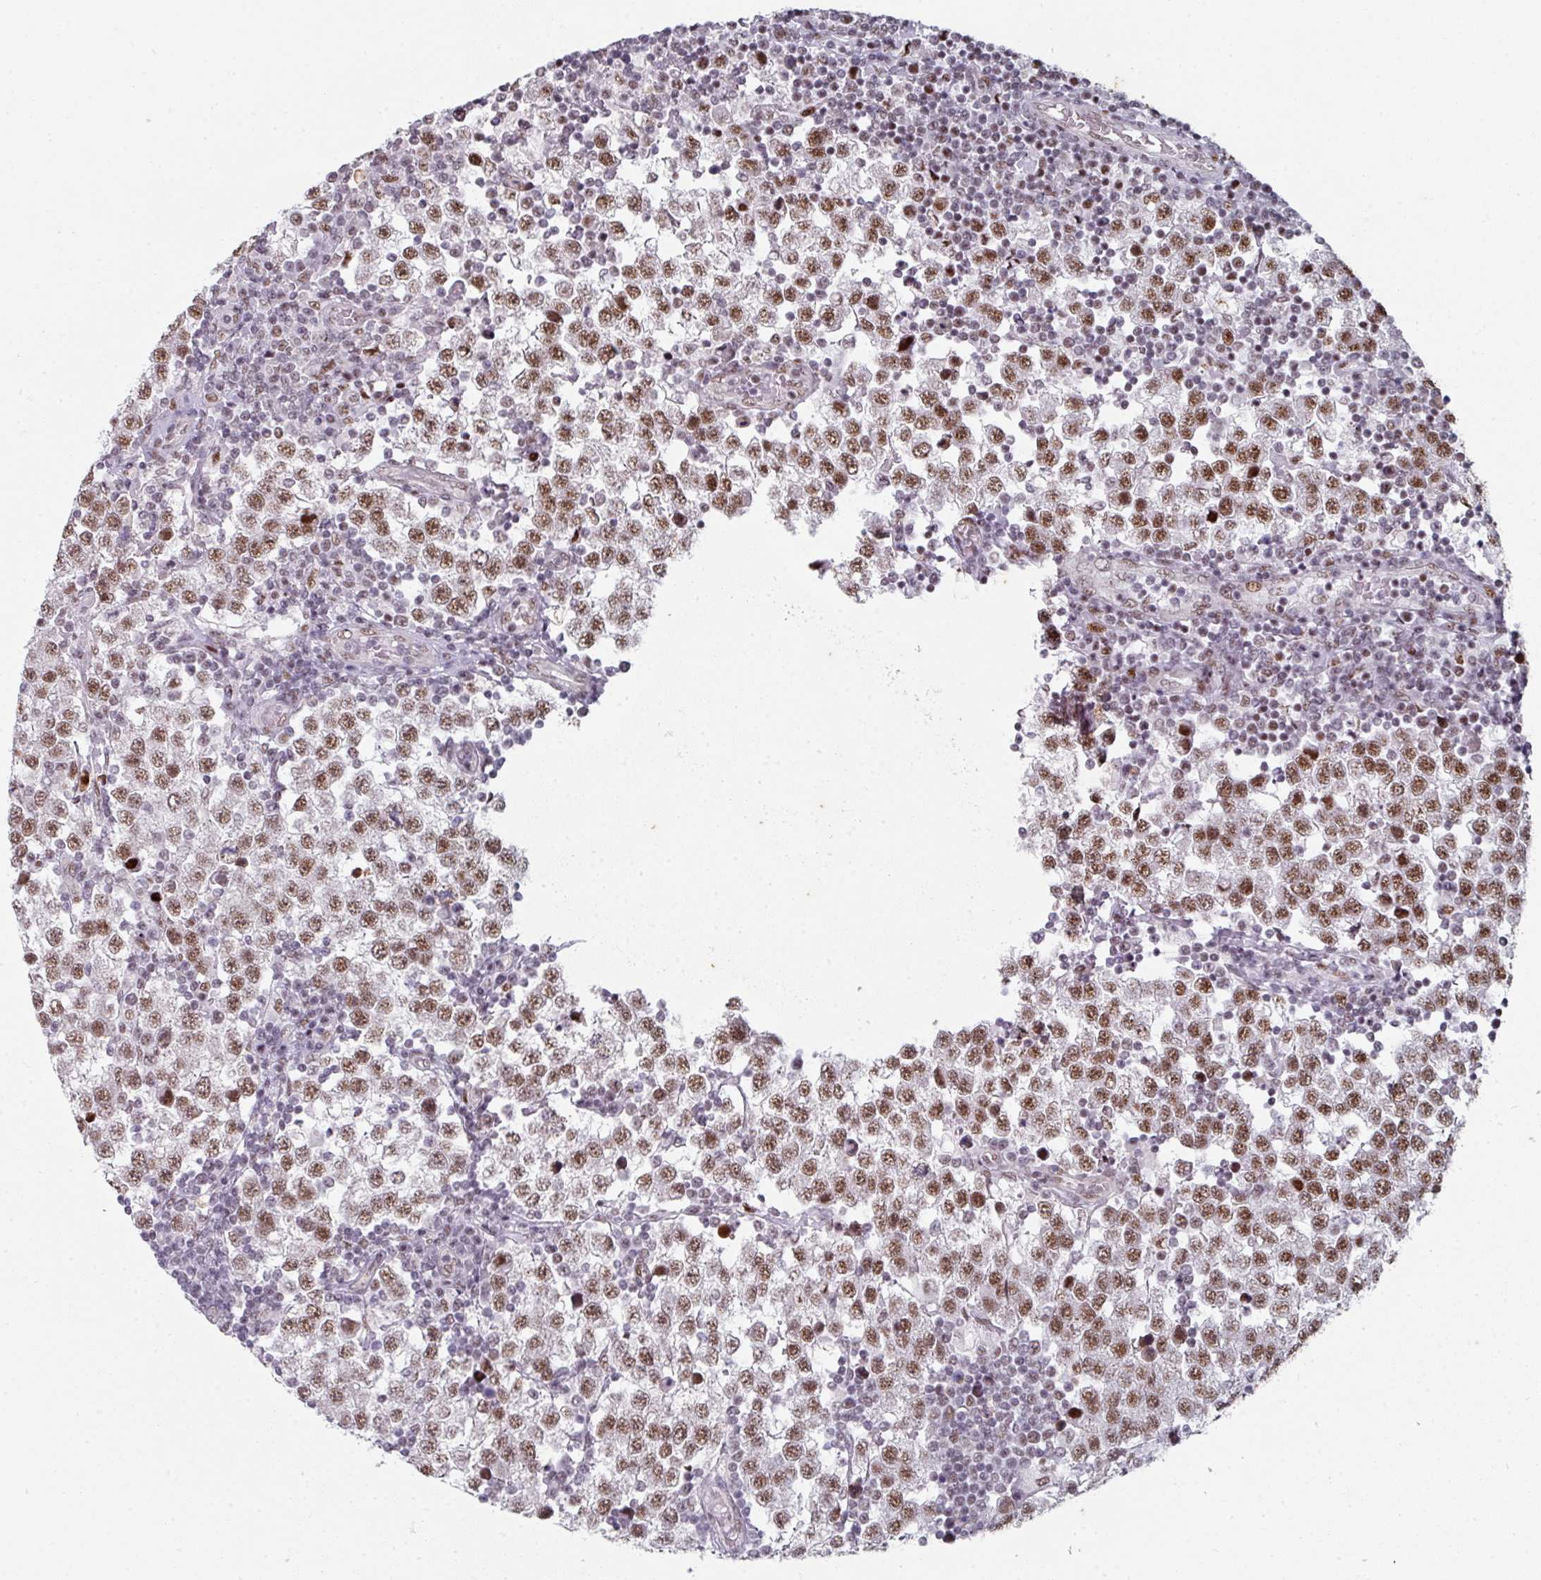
{"staining": {"intensity": "moderate", "quantity": ">75%", "location": "nuclear"}, "tissue": "testis cancer", "cell_type": "Tumor cells", "image_type": "cancer", "snomed": [{"axis": "morphology", "description": "Seminoma, NOS"}, {"axis": "topography", "description": "Testis"}], "caption": "Testis seminoma stained with a protein marker displays moderate staining in tumor cells.", "gene": "SF3B5", "patient": {"sex": "male", "age": 34}}